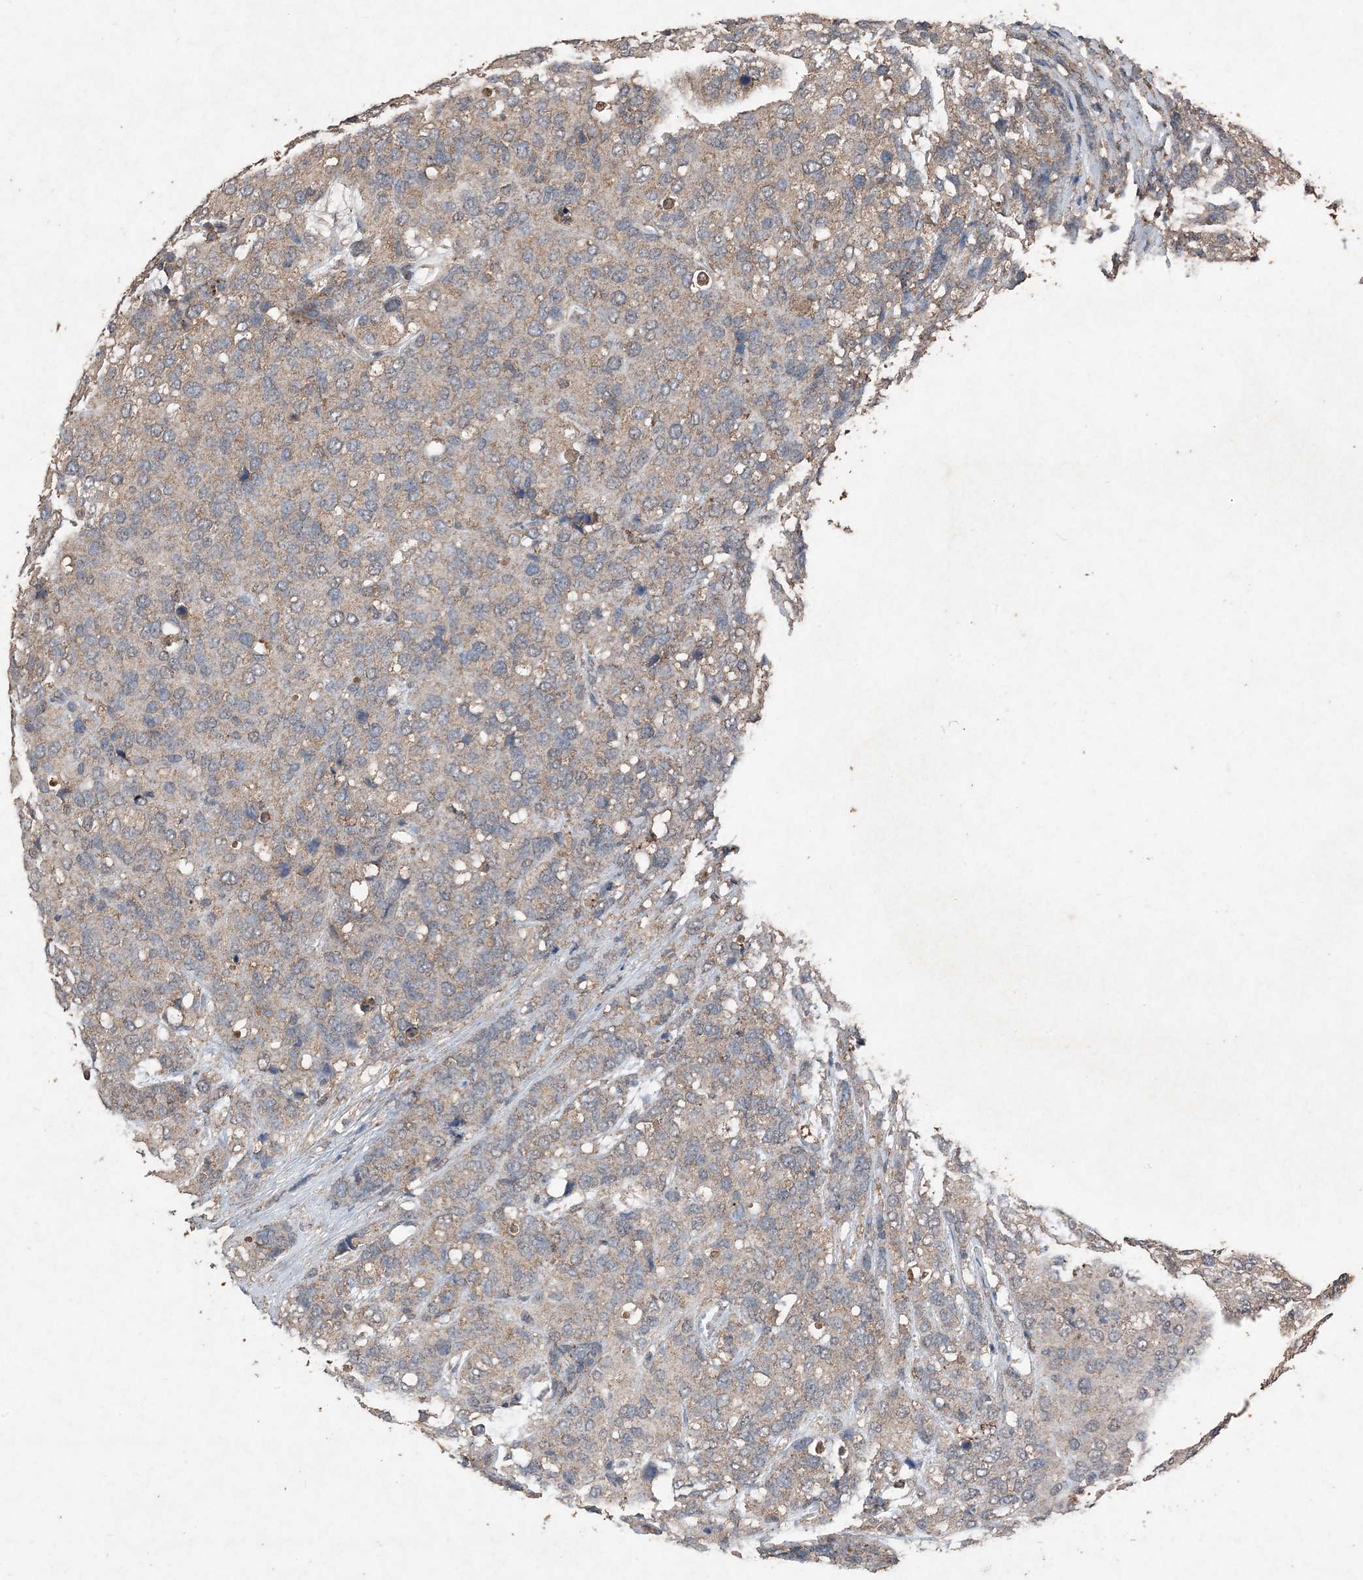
{"staining": {"intensity": "weak", "quantity": ">75%", "location": "cytoplasmic/membranous"}, "tissue": "breast cancer", "cell_type": "Tumor cells", "image_type": "cancer", "snomed": [{"axis": "morphology", "description": "Lobular carcinoma"}, {"axis": "topography", "description": "Breast"}], "caption": "Breast lobular carcinoma stained with a brown dye shows weak cytoplasmic/membranous positive staining in about >75% of tumor cells.", "gene": "FCN3", "patient": {"sex": "female", "age": 59}}